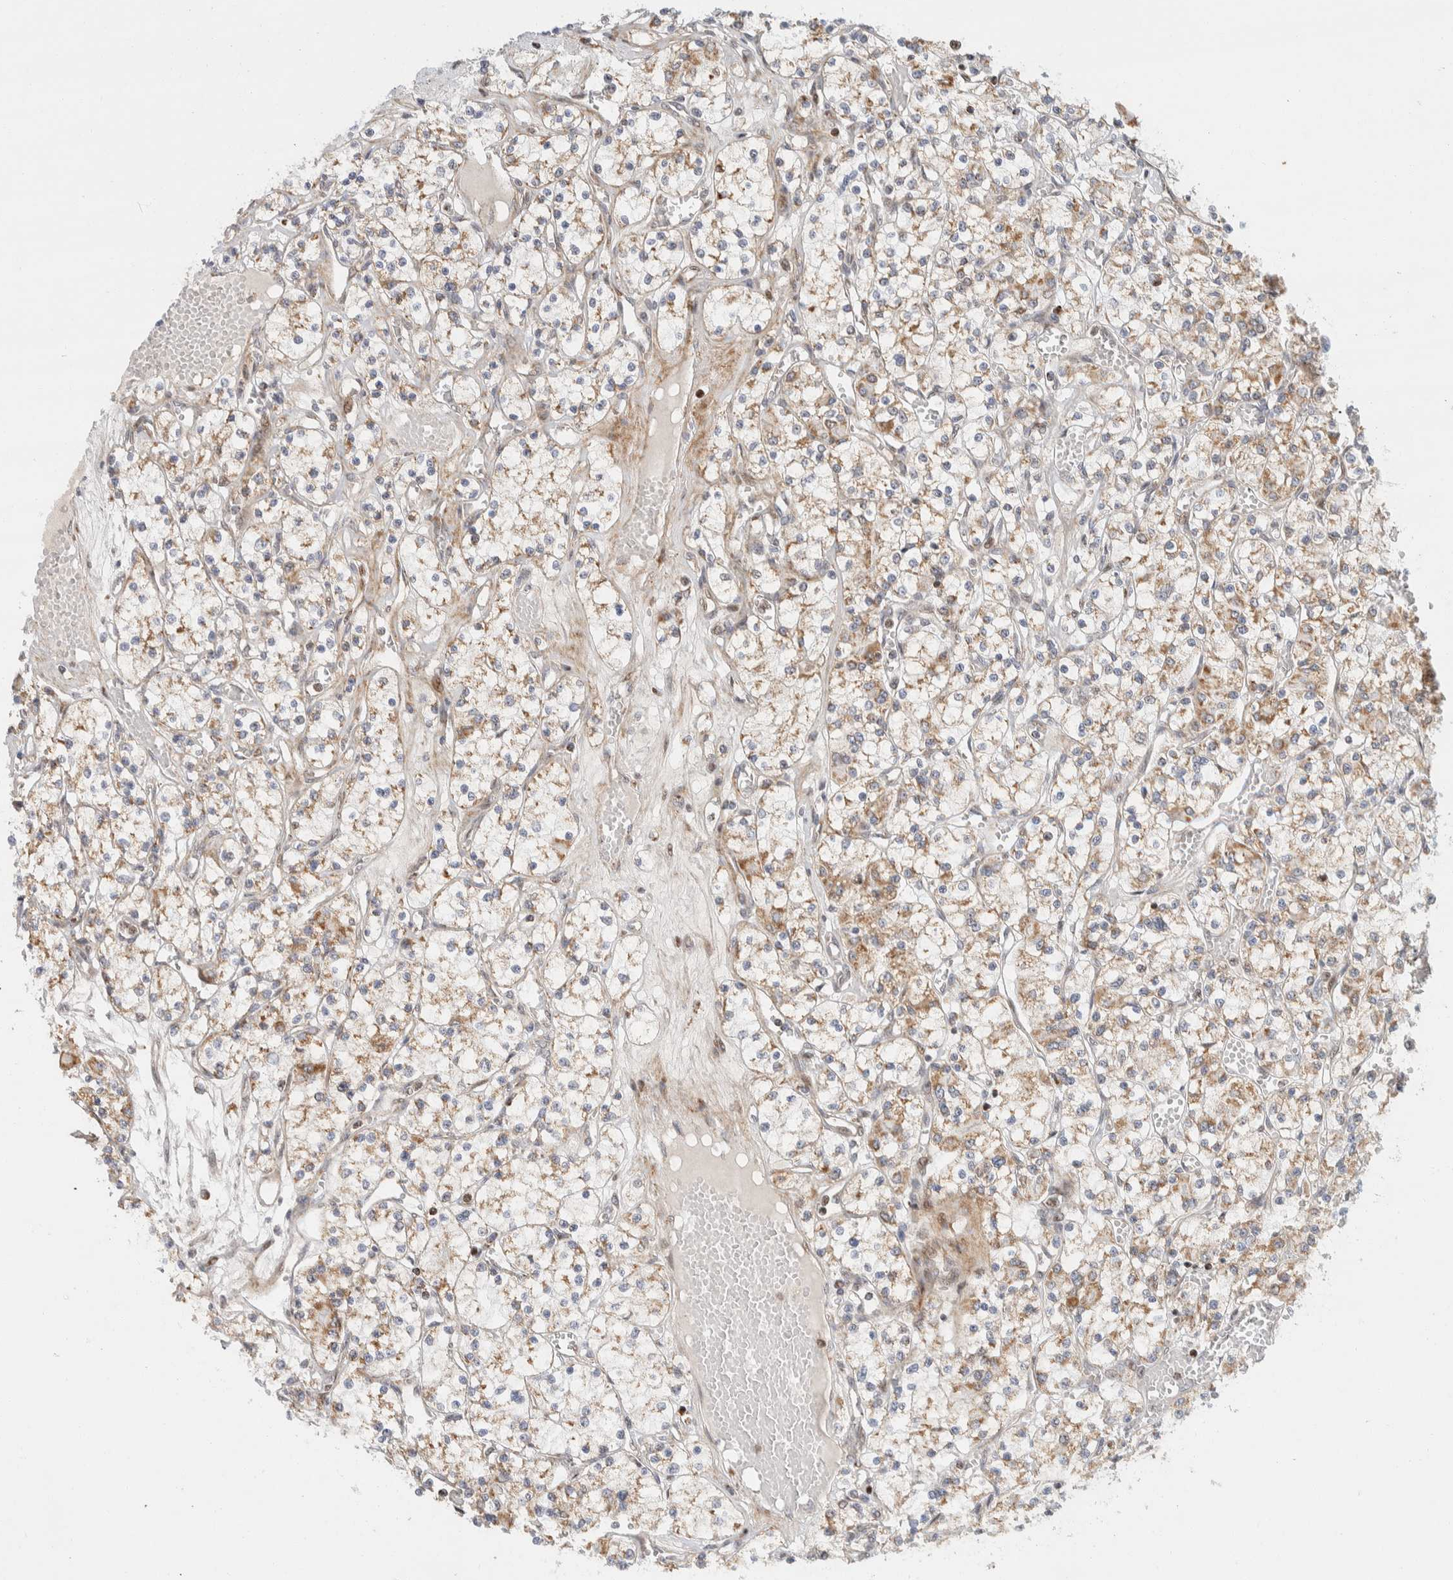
{"staining": {"intensity": "moderate", "quantity": ">75%", "location": "cytoplasmic/membranous"}, "tissue": "renal cancer", "cell_type": "Tumor cells", "image_type": "cancer", "snomed": [{"axis": "morphology", "description": "Adenocarcinoma, NOS"}, {"axis": "topography", "description": "Kidney"}], "caption": "Adenocarcinoma (renal) stained with IHC demonstrates moderate cytoplasmic/membranous staining in approximately >75% of tumor cells.", "gene": "TSPAN32", "patient": {"sex": "female", "age": 59}}